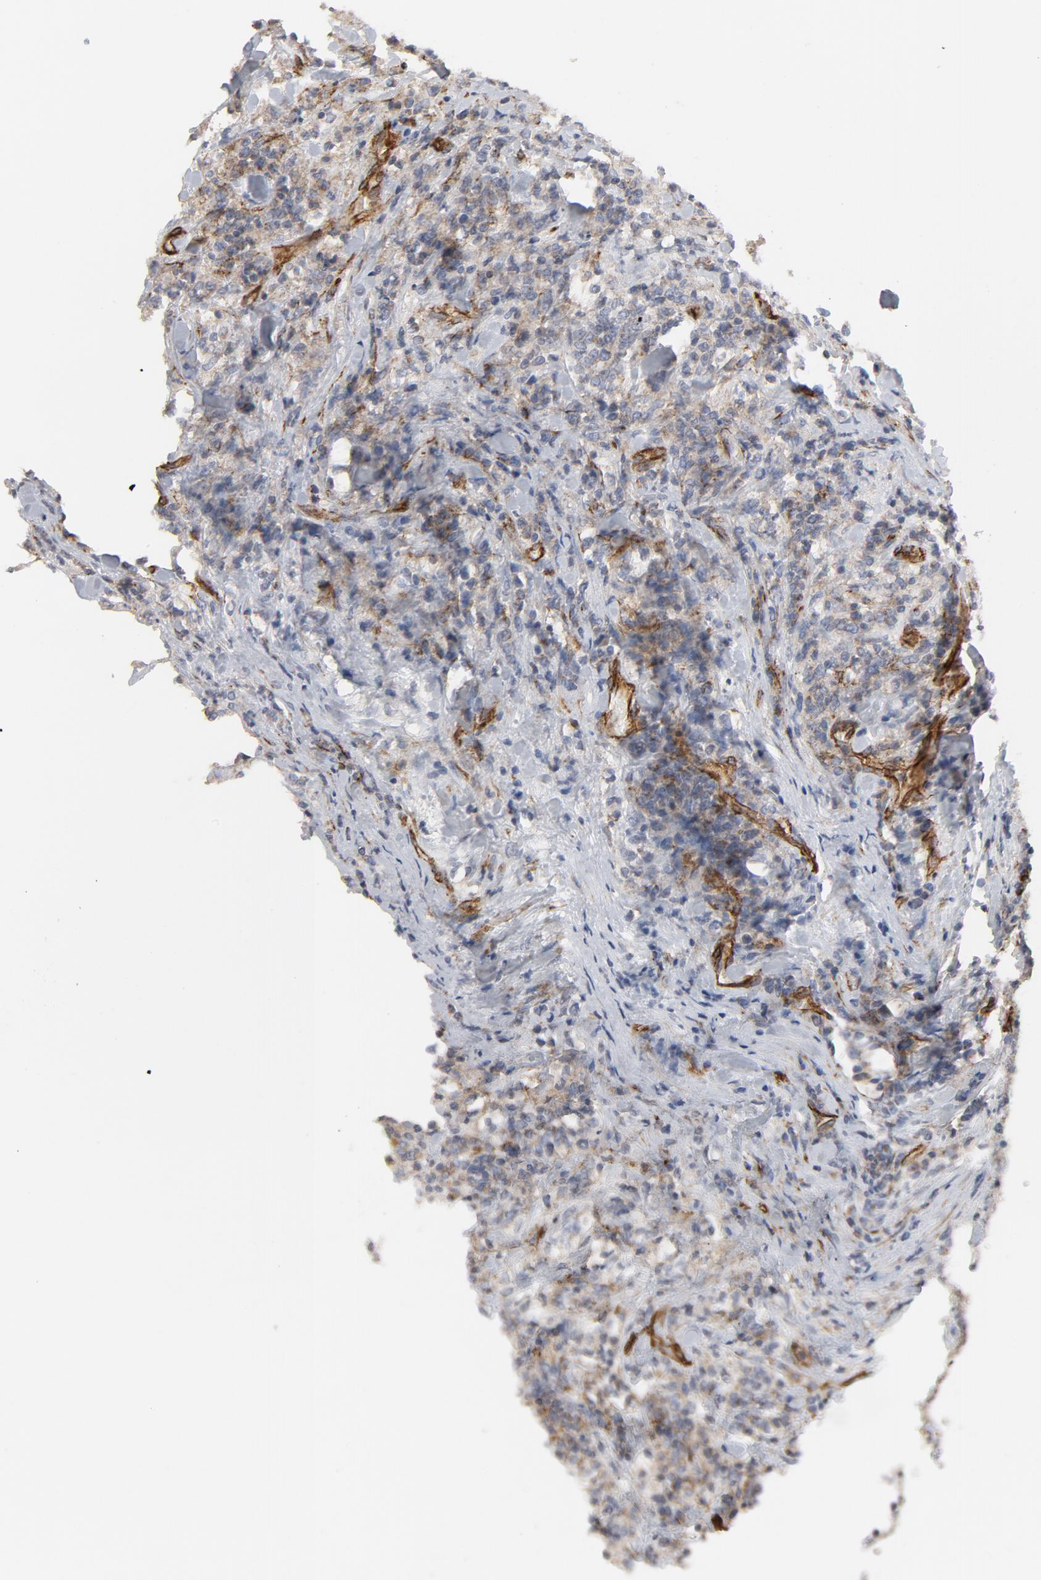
{"staining": {"intensity": "moderate", "quantity": "25%-75%", "location": "cytoplasmic/membranous"}, "tissue": "lymphoma", "cell_type": "Tumor cells", "image_type": "cancer", "snomed": [{"axis": "morphology", "description": "Malignant lymphoma, non-Hodgkin's type, High grade"}, {"axis": "topography", "description": "Soft tissue"}], "caption": "Approximately 25%-75% of tumor cells in human high-grade malignant lymphoma, non-Hodgkin's type show moderate cytoplasmic/membranous protein positivity as visualized by brown immunohistochemical staining.", "gene": "GNG2", "patient": {"sex": "male", "age": 18}}